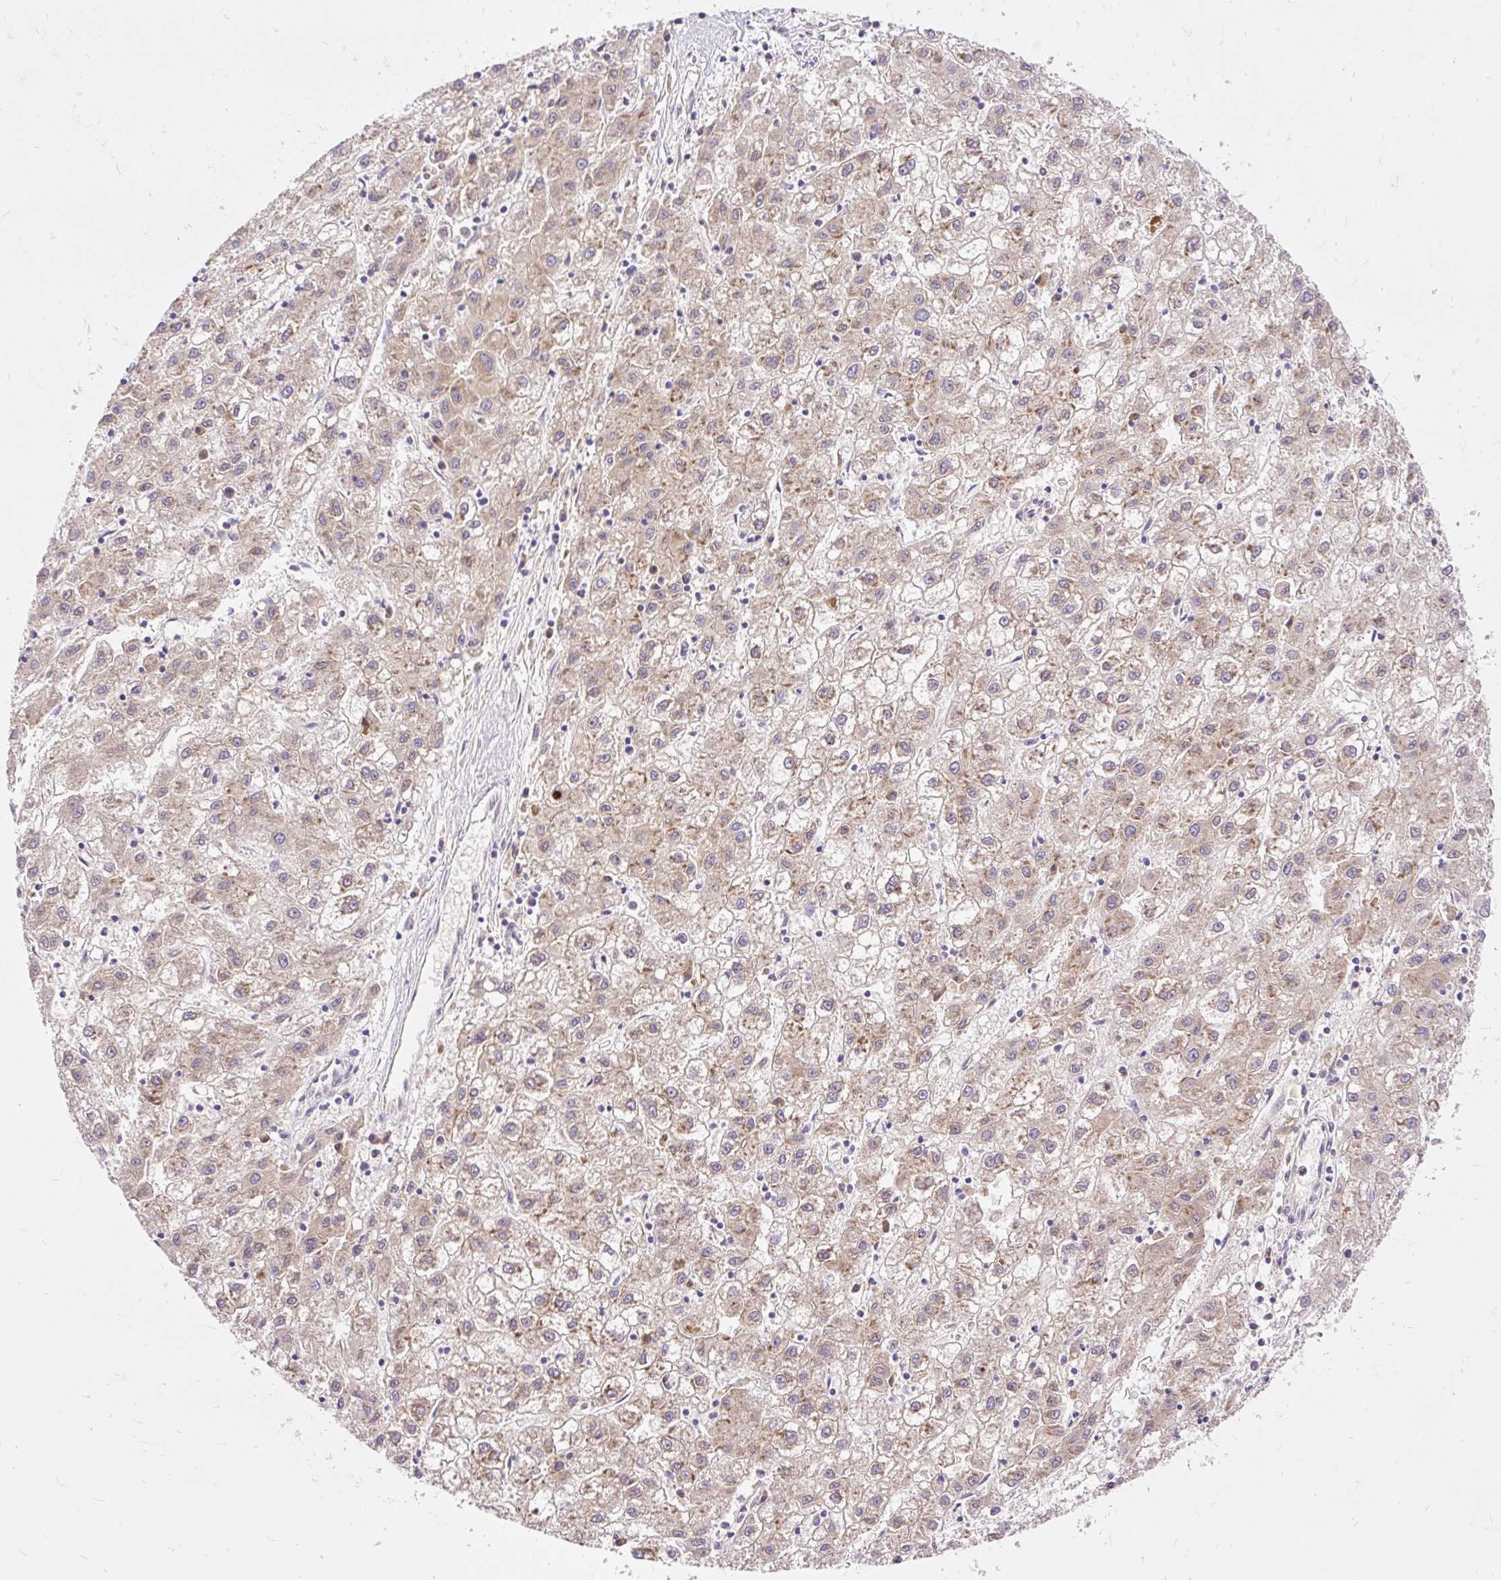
{"staining": {"intensity": "weak", "quantity": ">75%", "location": "cytoplasmic/membranous"}, "tissue": "liver cancer", "cell_type": "Tumor cells", "image_type": "cancer", "snomed": [{"axis": "morphology", "description": "Carcinoma, Hepatocellular, NOS"}, {"axis": "topography", "description": "Liver"}], "caption": "Liver cancer (hepatocellular carcinoma) stained with a protein marker demonstrates weak staining in tumor cells.", "gene": "SEC63", "patient": {"sex": "male", "age": 72}}